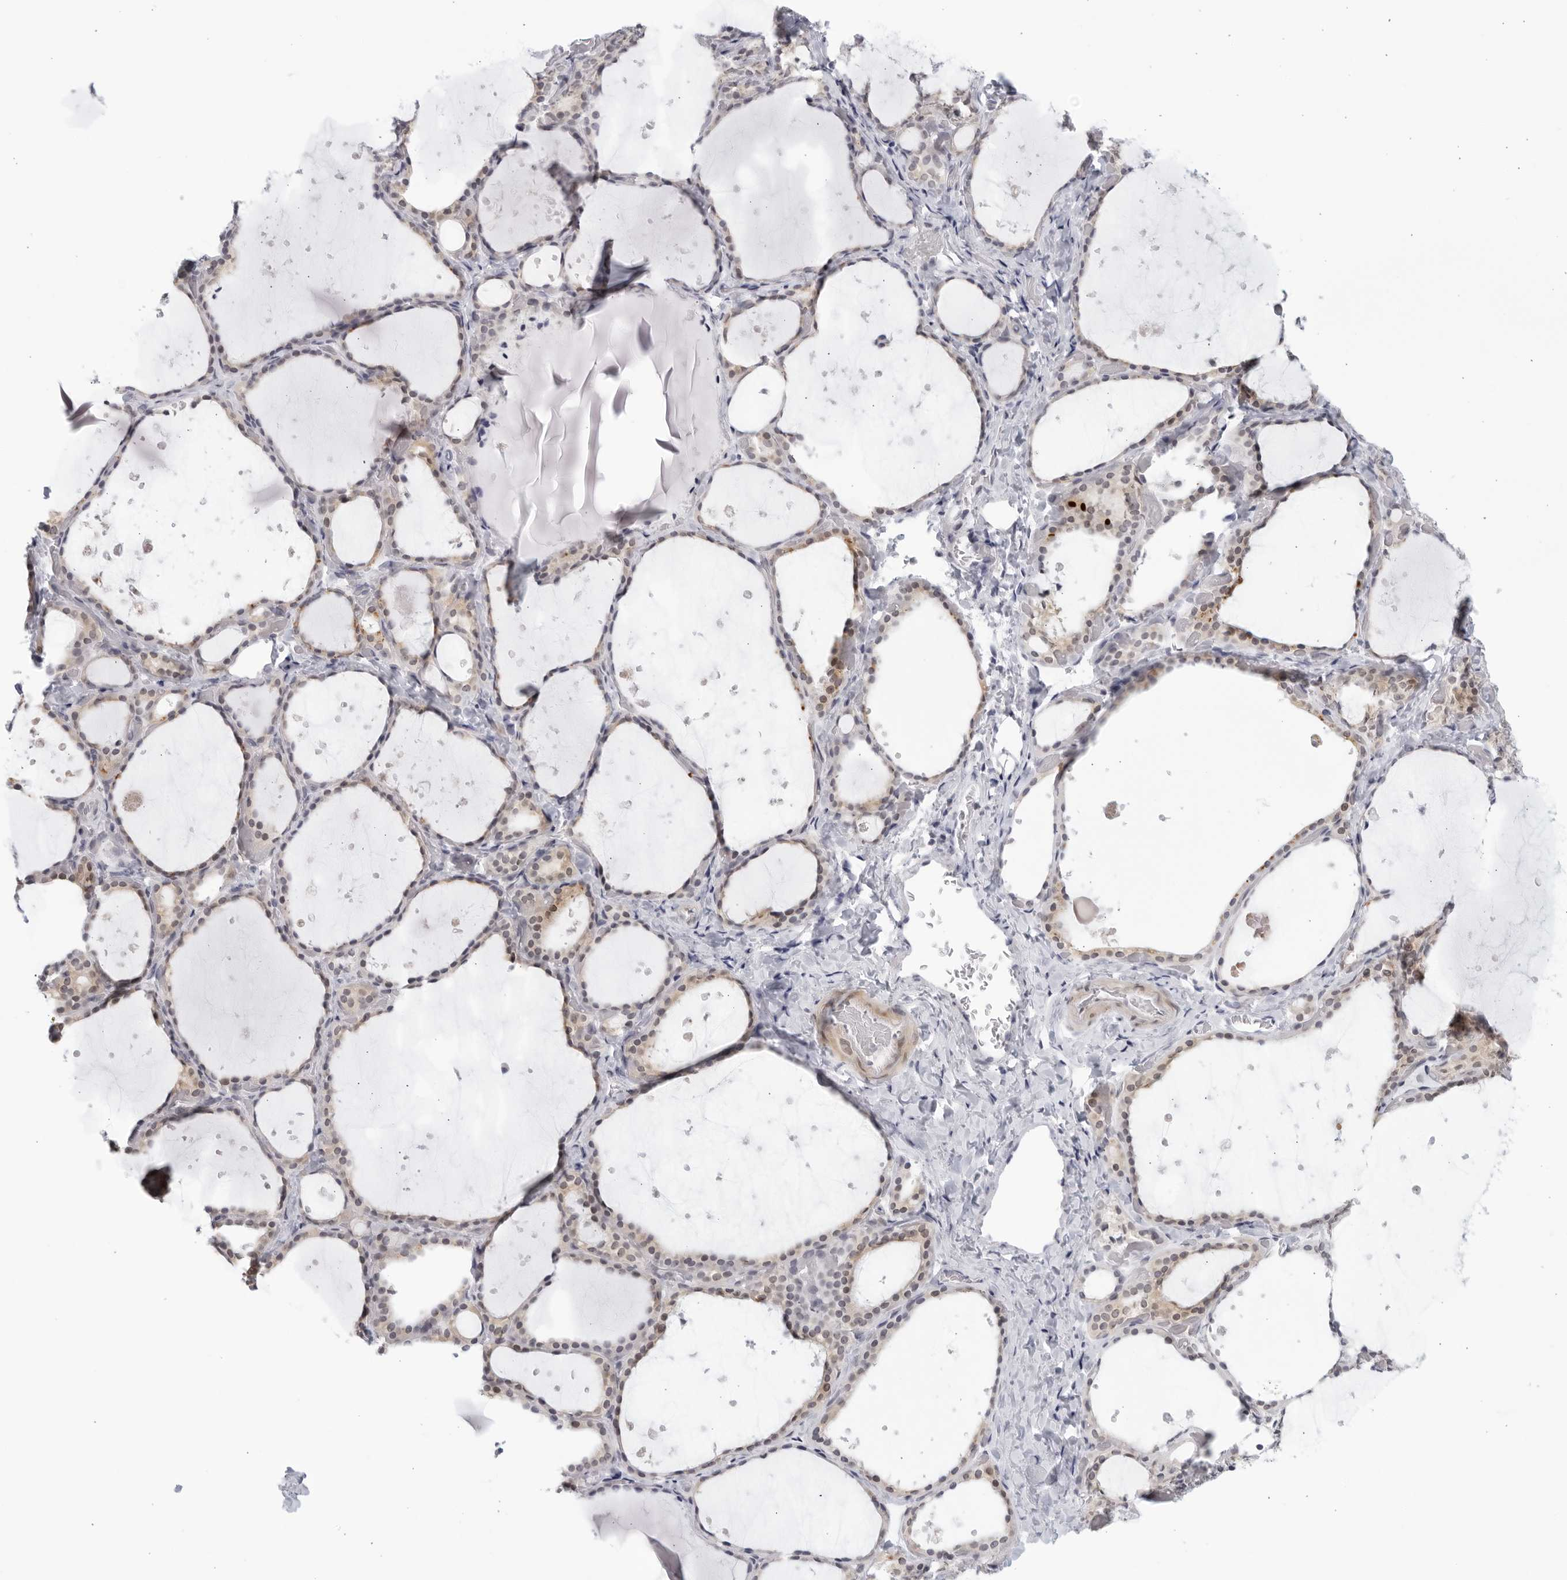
{"staining": {"intensity": "weak", "quantity": "25%-75%", "location": "cytoplasmic/membranous"}, "tissue": "thyroid gland", "cell_type": "Glandular cells", "image_type": "normal", "snomed": [{"axis": "morphology", "description": "Normal tissue, NOS"}, {"axis": "topography", "description": "Thyroid gland"}], "caption": "DAB (3,3'-diaminobenzidine) immunohistochemical staining of normal human thyroid gland demonstrates weak cytoplasmic/membranous protein expression in approximately 25%-75% of glandular cells.", "gene": "WDTC1", "patient": {"sex": "female", "age": 44}}